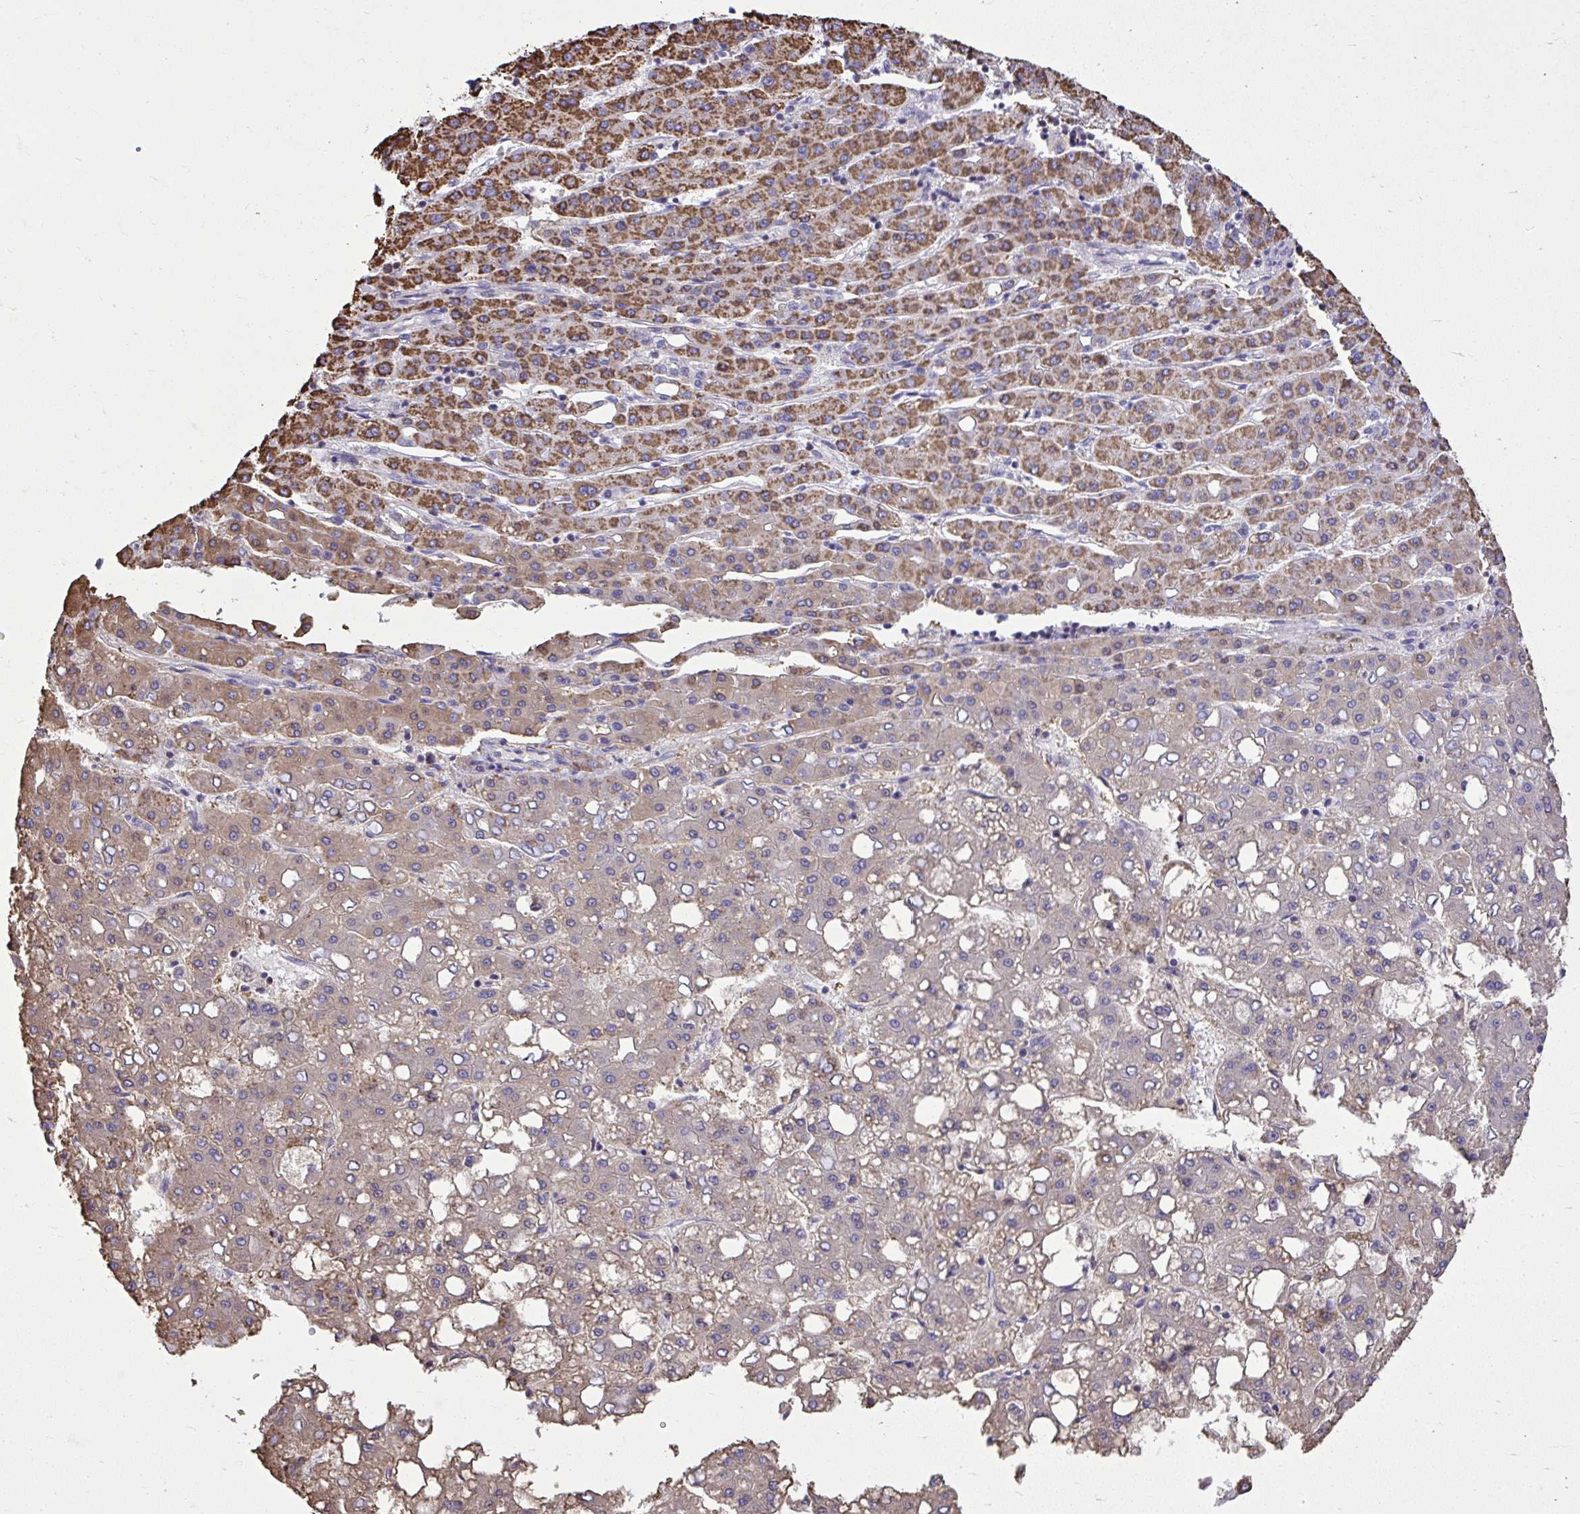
{"staining": {"intensity": "moderate", "quantity": "25%-75%", "location": "cytoplasmic/membranous"}, "tissue": "liver cancer", "cell_type": "Tumor cells", "image_type": "cancer", "snomed": [{"axis": "morphology", "description": "Carcinoma, Hepatocellular, NOS"}, {"axis": "topography", "description": "Liver"}], "caption": "Liver cancer (hepatocellular carcinoma) stained for a protein displays moderate cytoplasmic/membranous positivity in tumor cells.", "gene": "GRK4", "patient": {"sex": "male", "age": 65}}